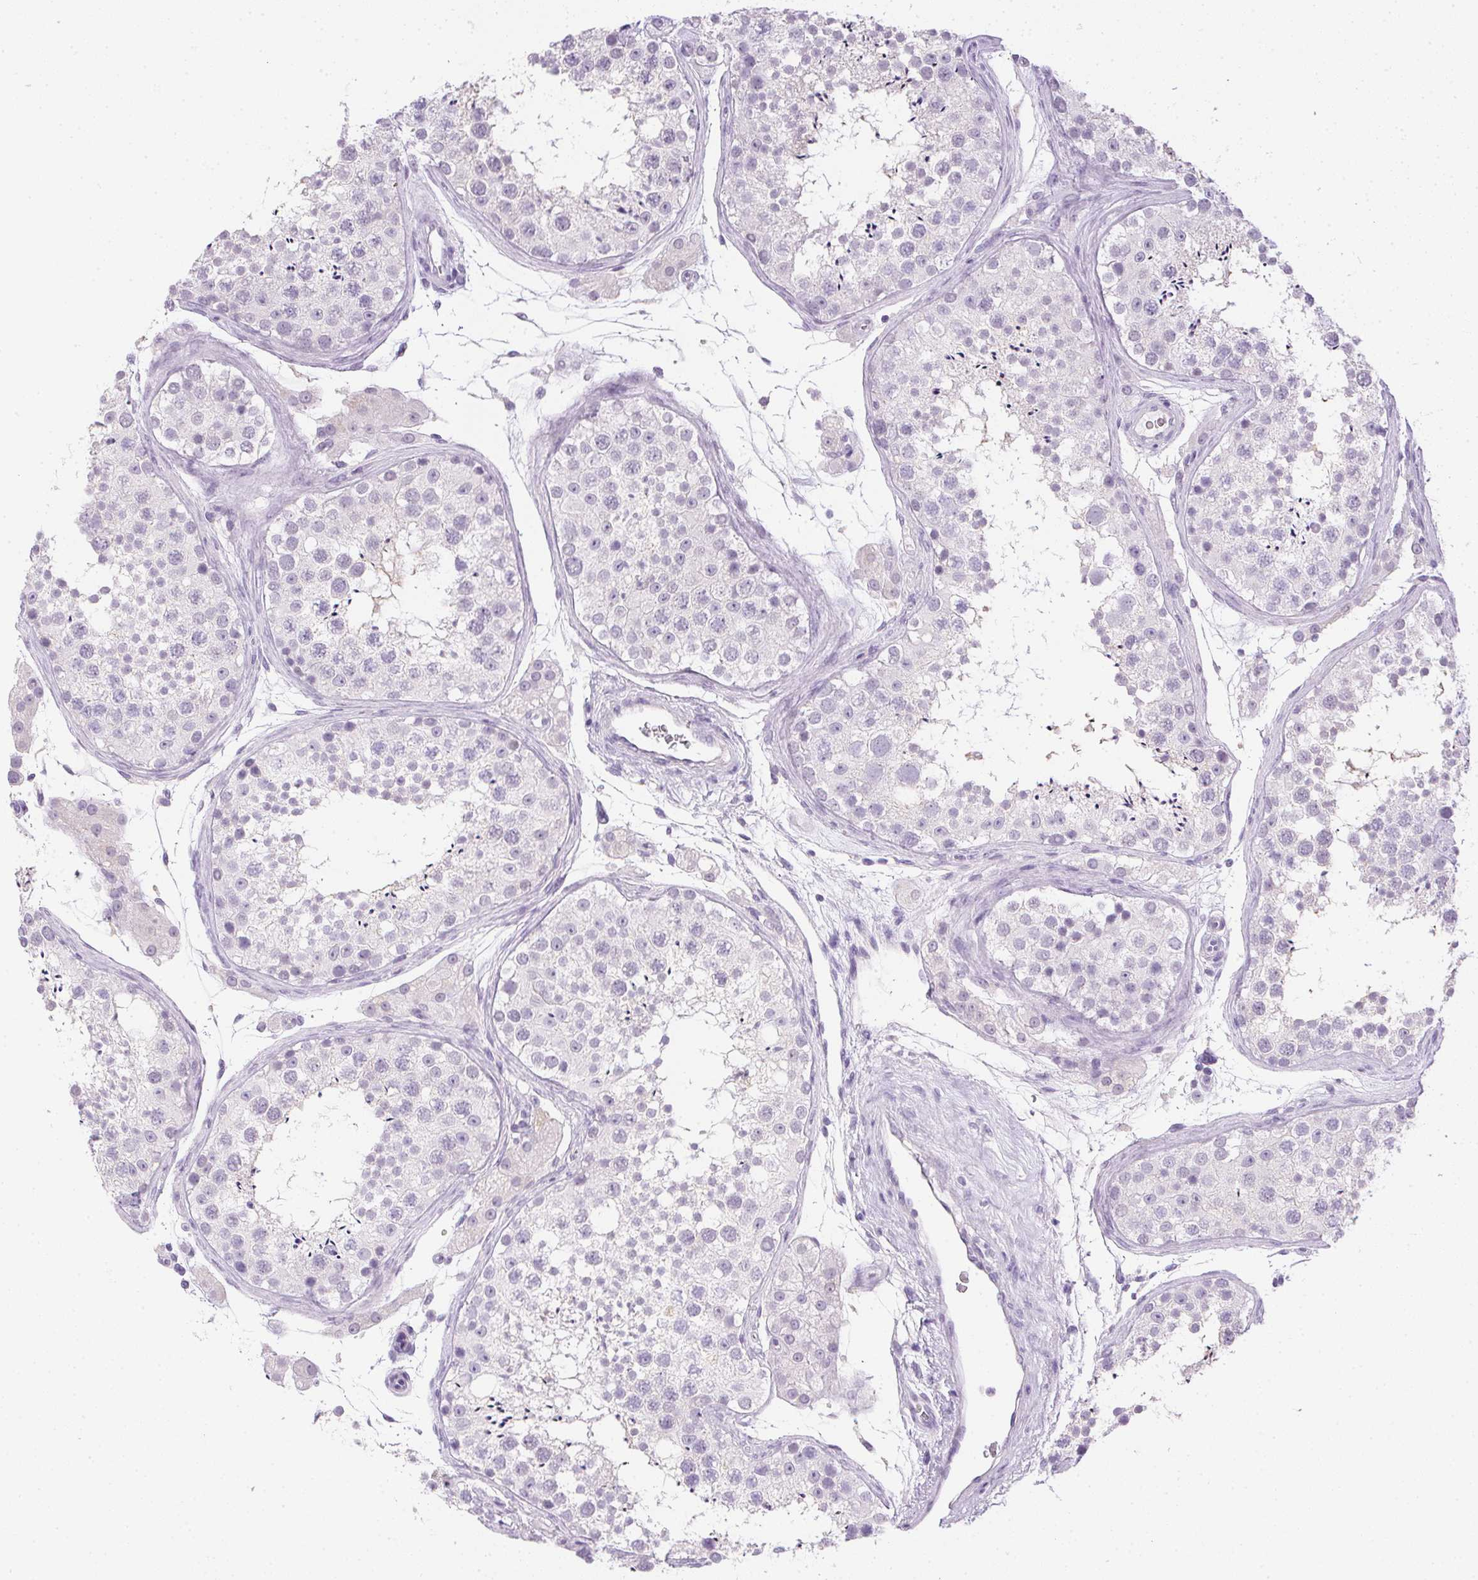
{"staining": {"intensity": "negative", "quantity": "none", "location": "none"}, "tissue": "testis", "cell_type": "Cells in seminiferous ducts", "image_type": "normal", "snomed": [{"axis": "morphology", "description": "Normal tissue, NOS"}, {"axis": "topography", "description": "Testis"}], "caption": "Testis stained for a protein using immunohistochemistry (IHC) shows no staining cells in seminiferous ducts.", "gene": "PRL", "patient": {"sex": "male", "age": 41}}